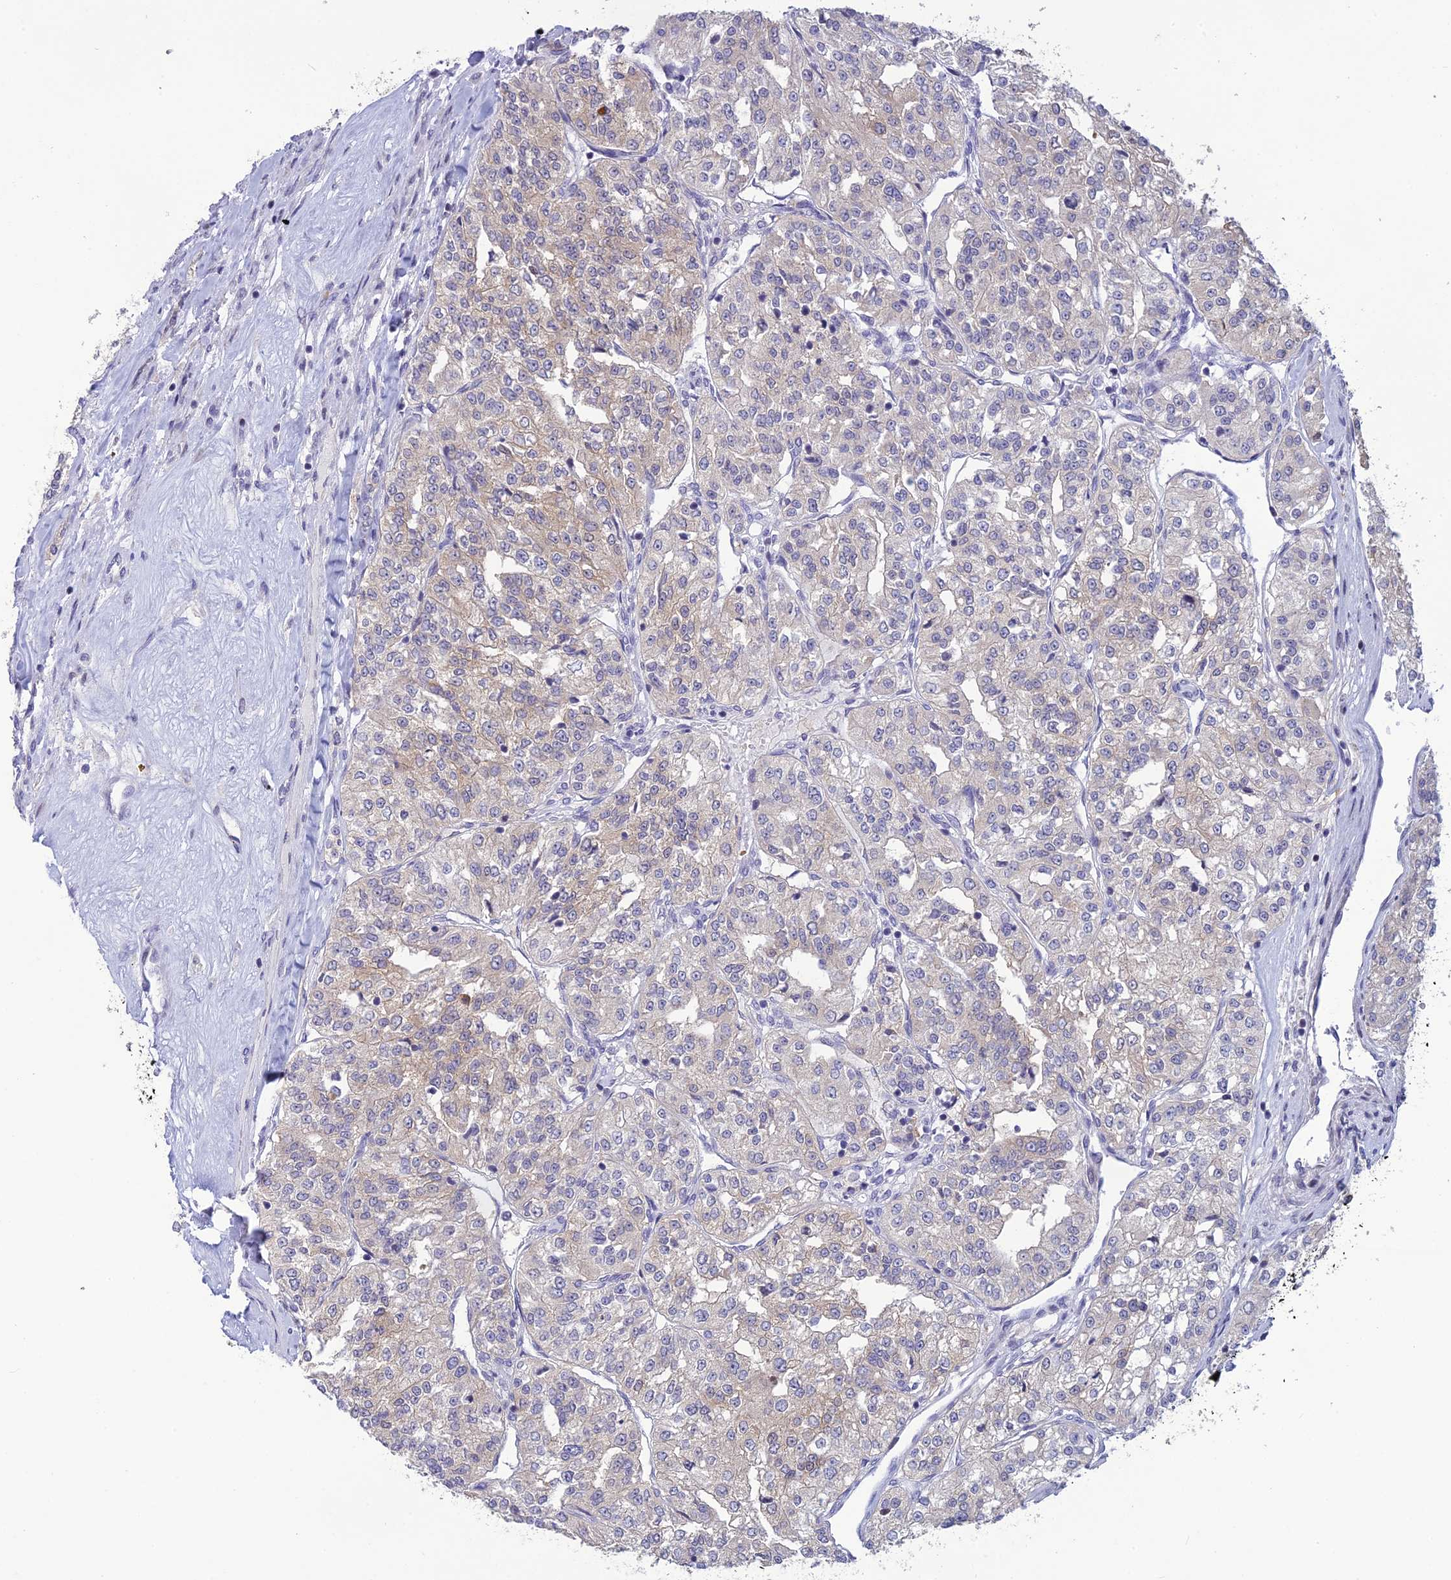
{"staining": {"intensity": "negative", "quantity": "none", "location": "none"}, "tissue": "renal cancer", "cell_type": "Tumor cells", "image_type": "cancer", "snomed": [{"axis": "morphology", "description": "Adenocarcinoma, NOS"}, {"axis": "topography", "description": "Kidney"}], "caption": "Renal adenocarcinoma stained for a protein using immunohistochemistry (IHC) demonstrates no expression tumor cells.", "gene": "TMEM134", "patient": {"sex": "female", "age": 63}}